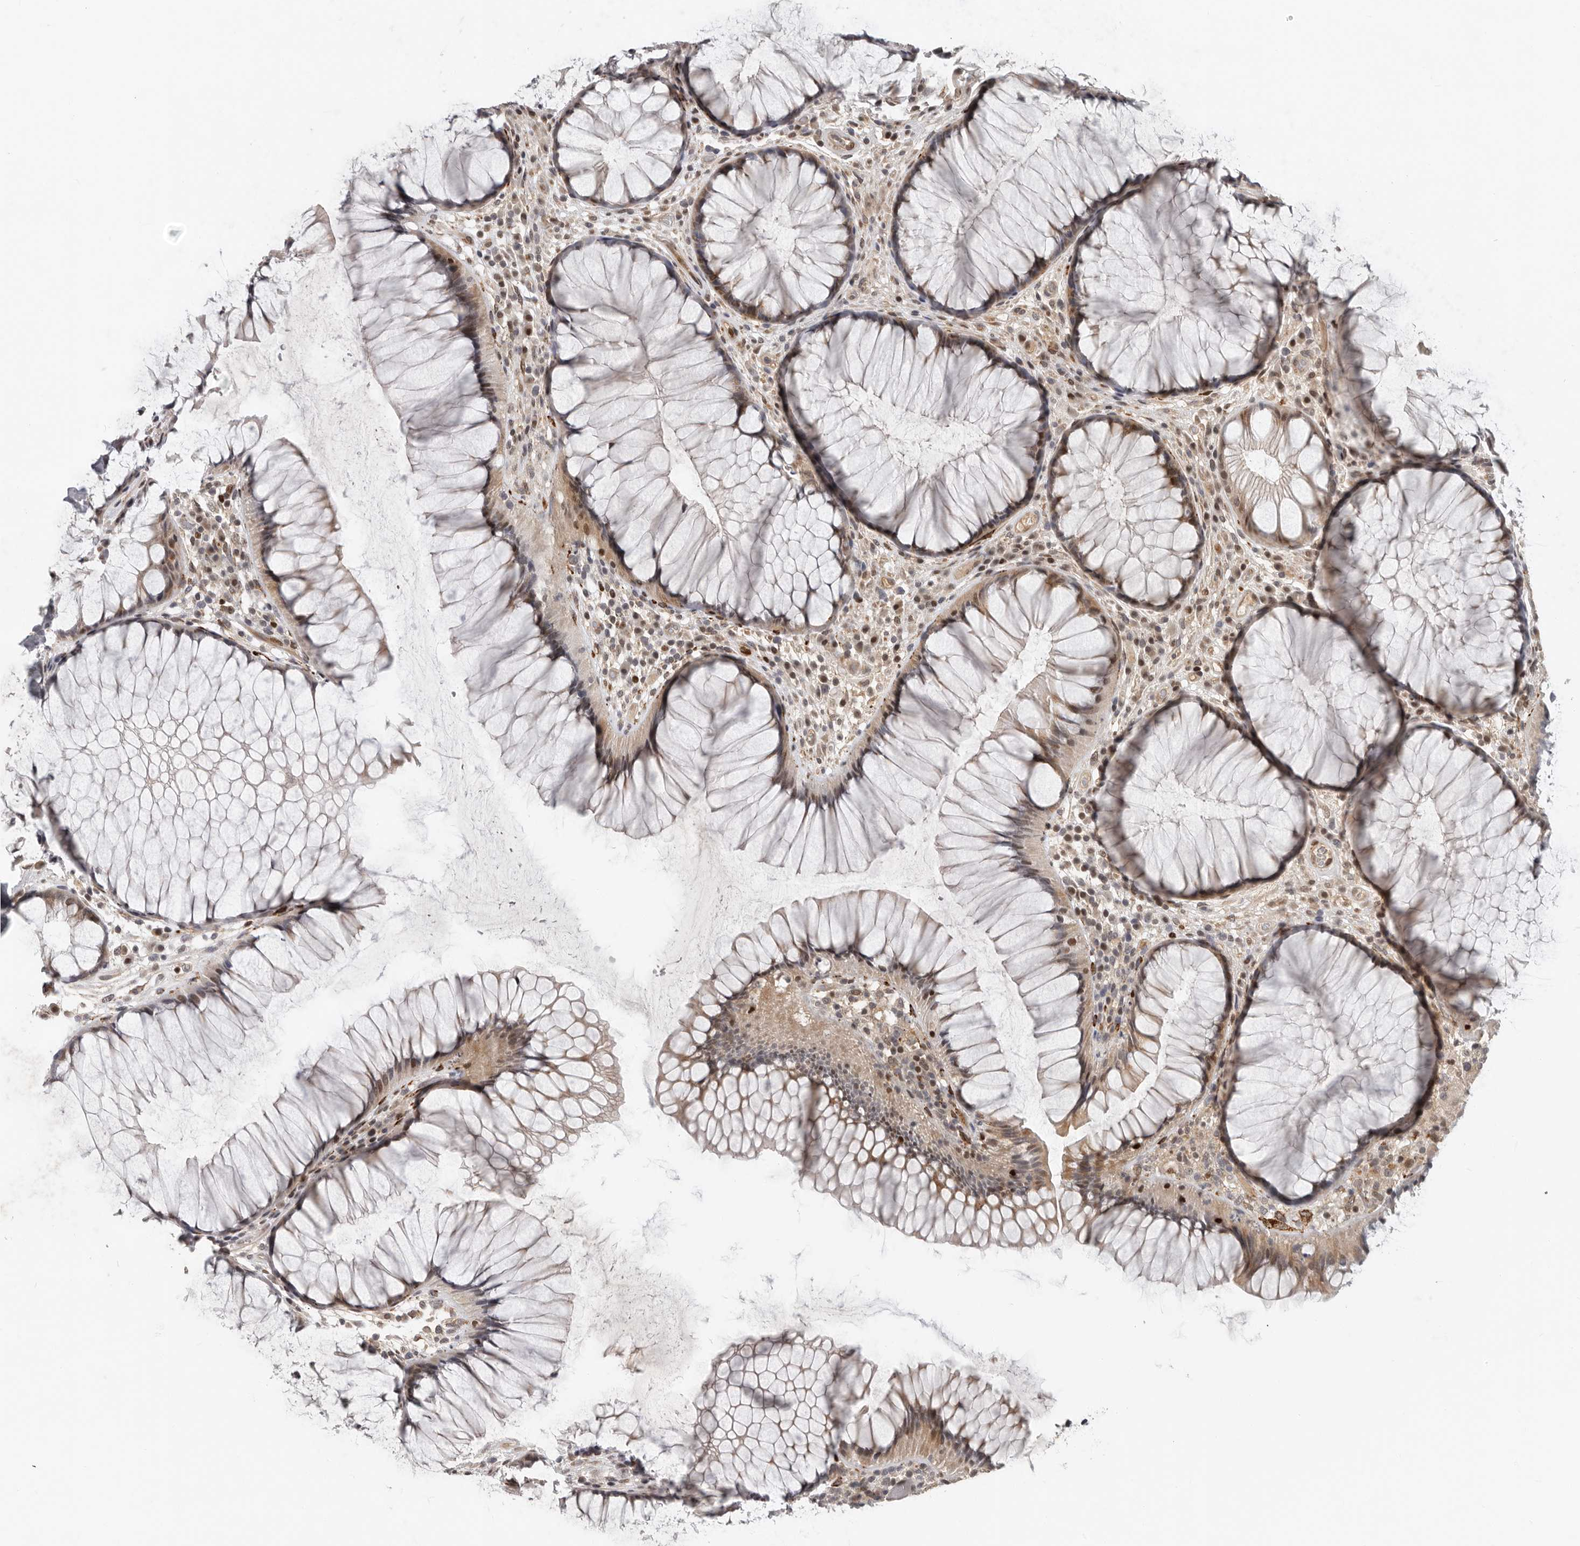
{"staining": {"intensity": "strong", "quantity": "25%-75%", "location": "cytoplasmic/membranous,nuclear"}, "tissue": "rectum", "cell_type": "Glandular cells", "image_type": "normal", "snomed": [{"axis": "morphology", "description": "Normal tissue, NOS"}, {"axis": "topography", "description": "Rectum"}], "caption": "This image exhibits benign rectum stained with immunohistochemistry (IHC) to label a protein in brown. The cytoplasmic/membranous,nuclear of glandular cells show strong positivity for the protein. Nuclei are counter-stained blue.", "gene": "HENMT1", "patient": {"sex": "male", "age": 51}}